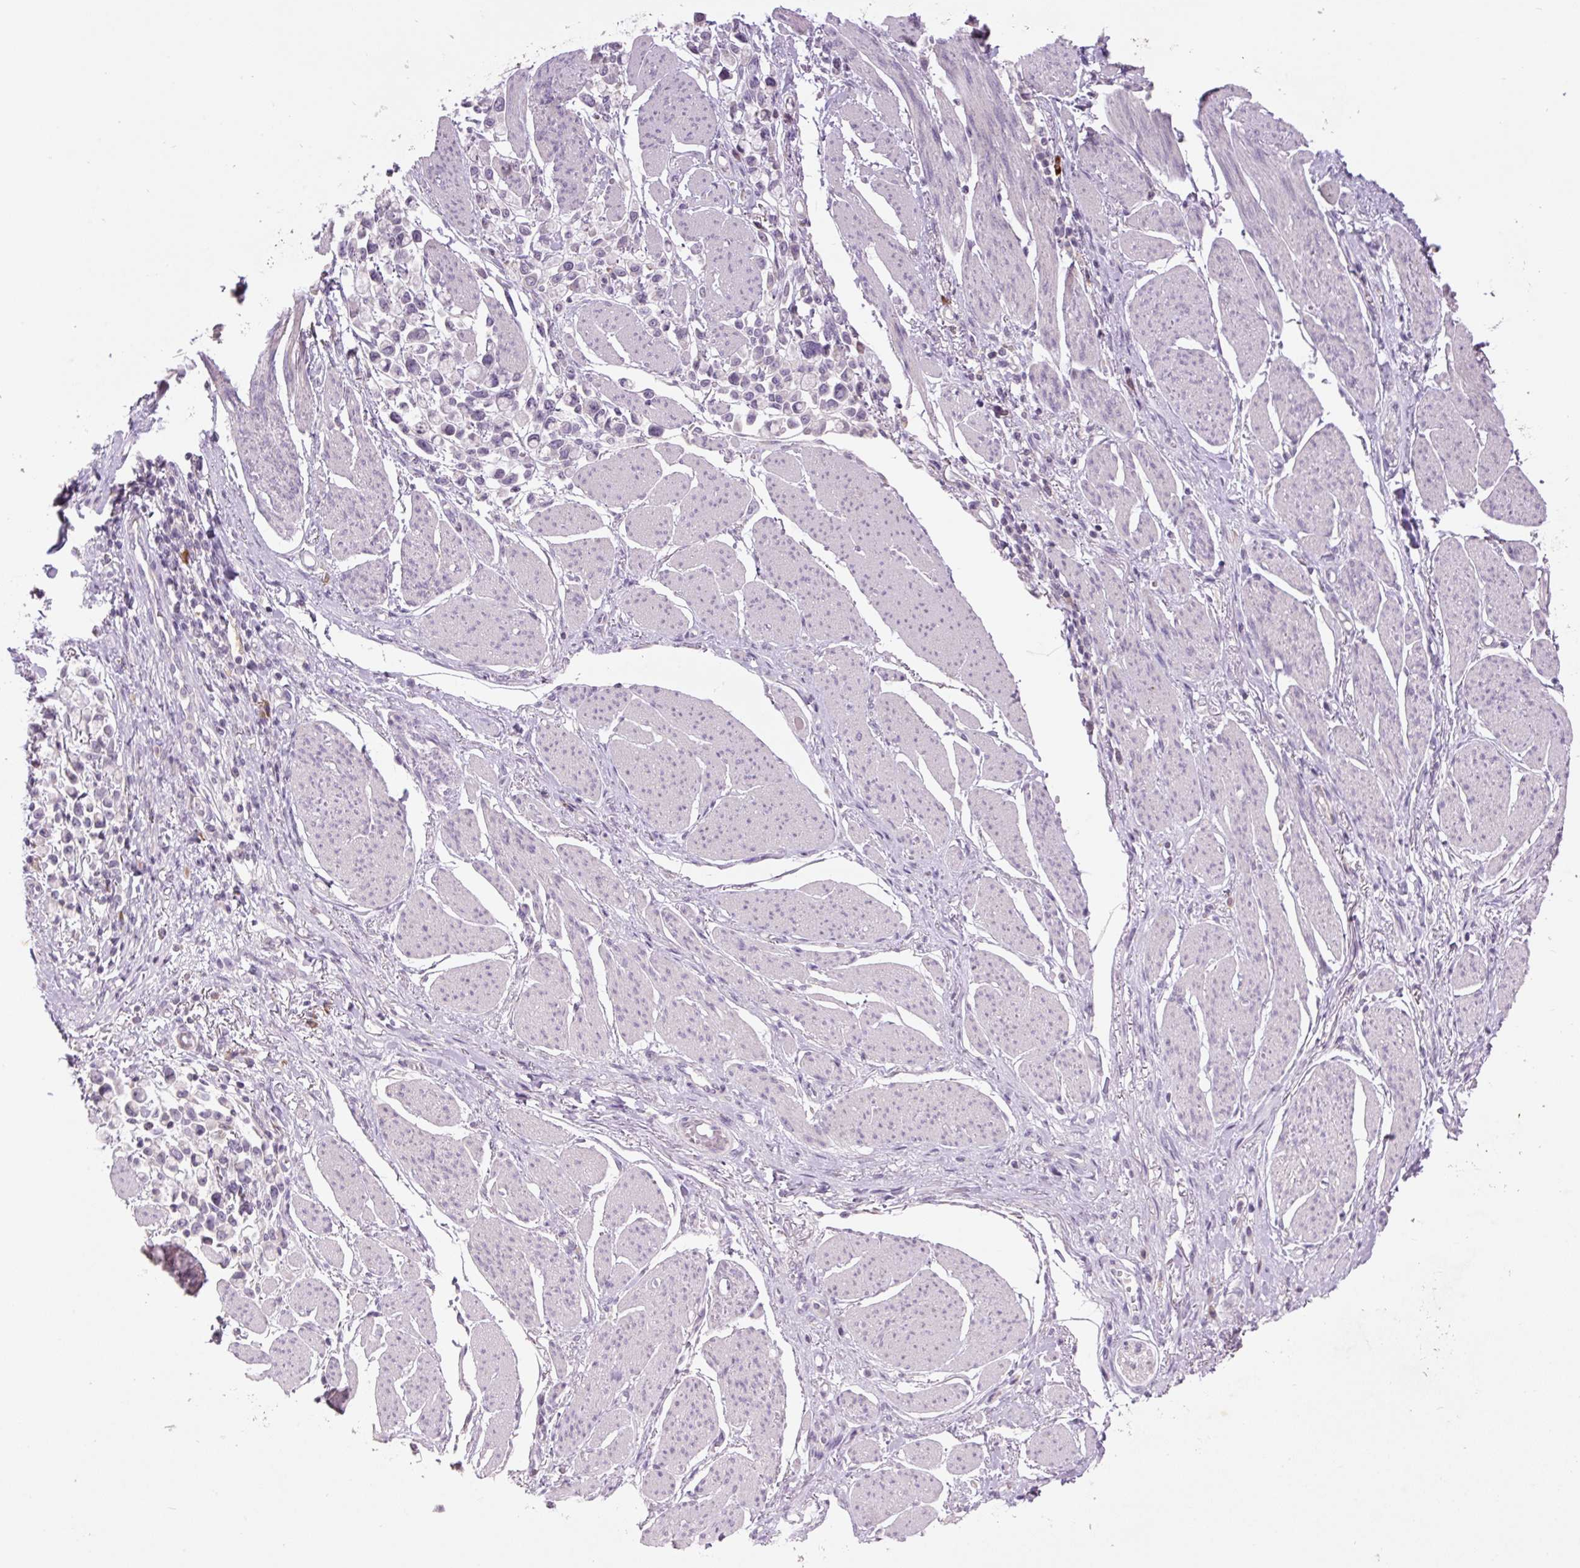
{"staining": {"intensity": "negative", "quantity": "none", "location": "none"}, "tissue": "stomach cancer", "cell_type": "Tumor cells", "image_type": "cancer", "snomed": [{"axis": "morphology", "description": "Adenocarcinoma, NOS"}, {"axis": "topography", "description": "Stomach"}], "caption": "Immunohistochemistry micrograph of human stomach adenocarcinoma stained for a protein (brown), which shows no expression in tumor cells.", "gene": "TMEM100", "patient": {"sex": "female", "age": 81}}